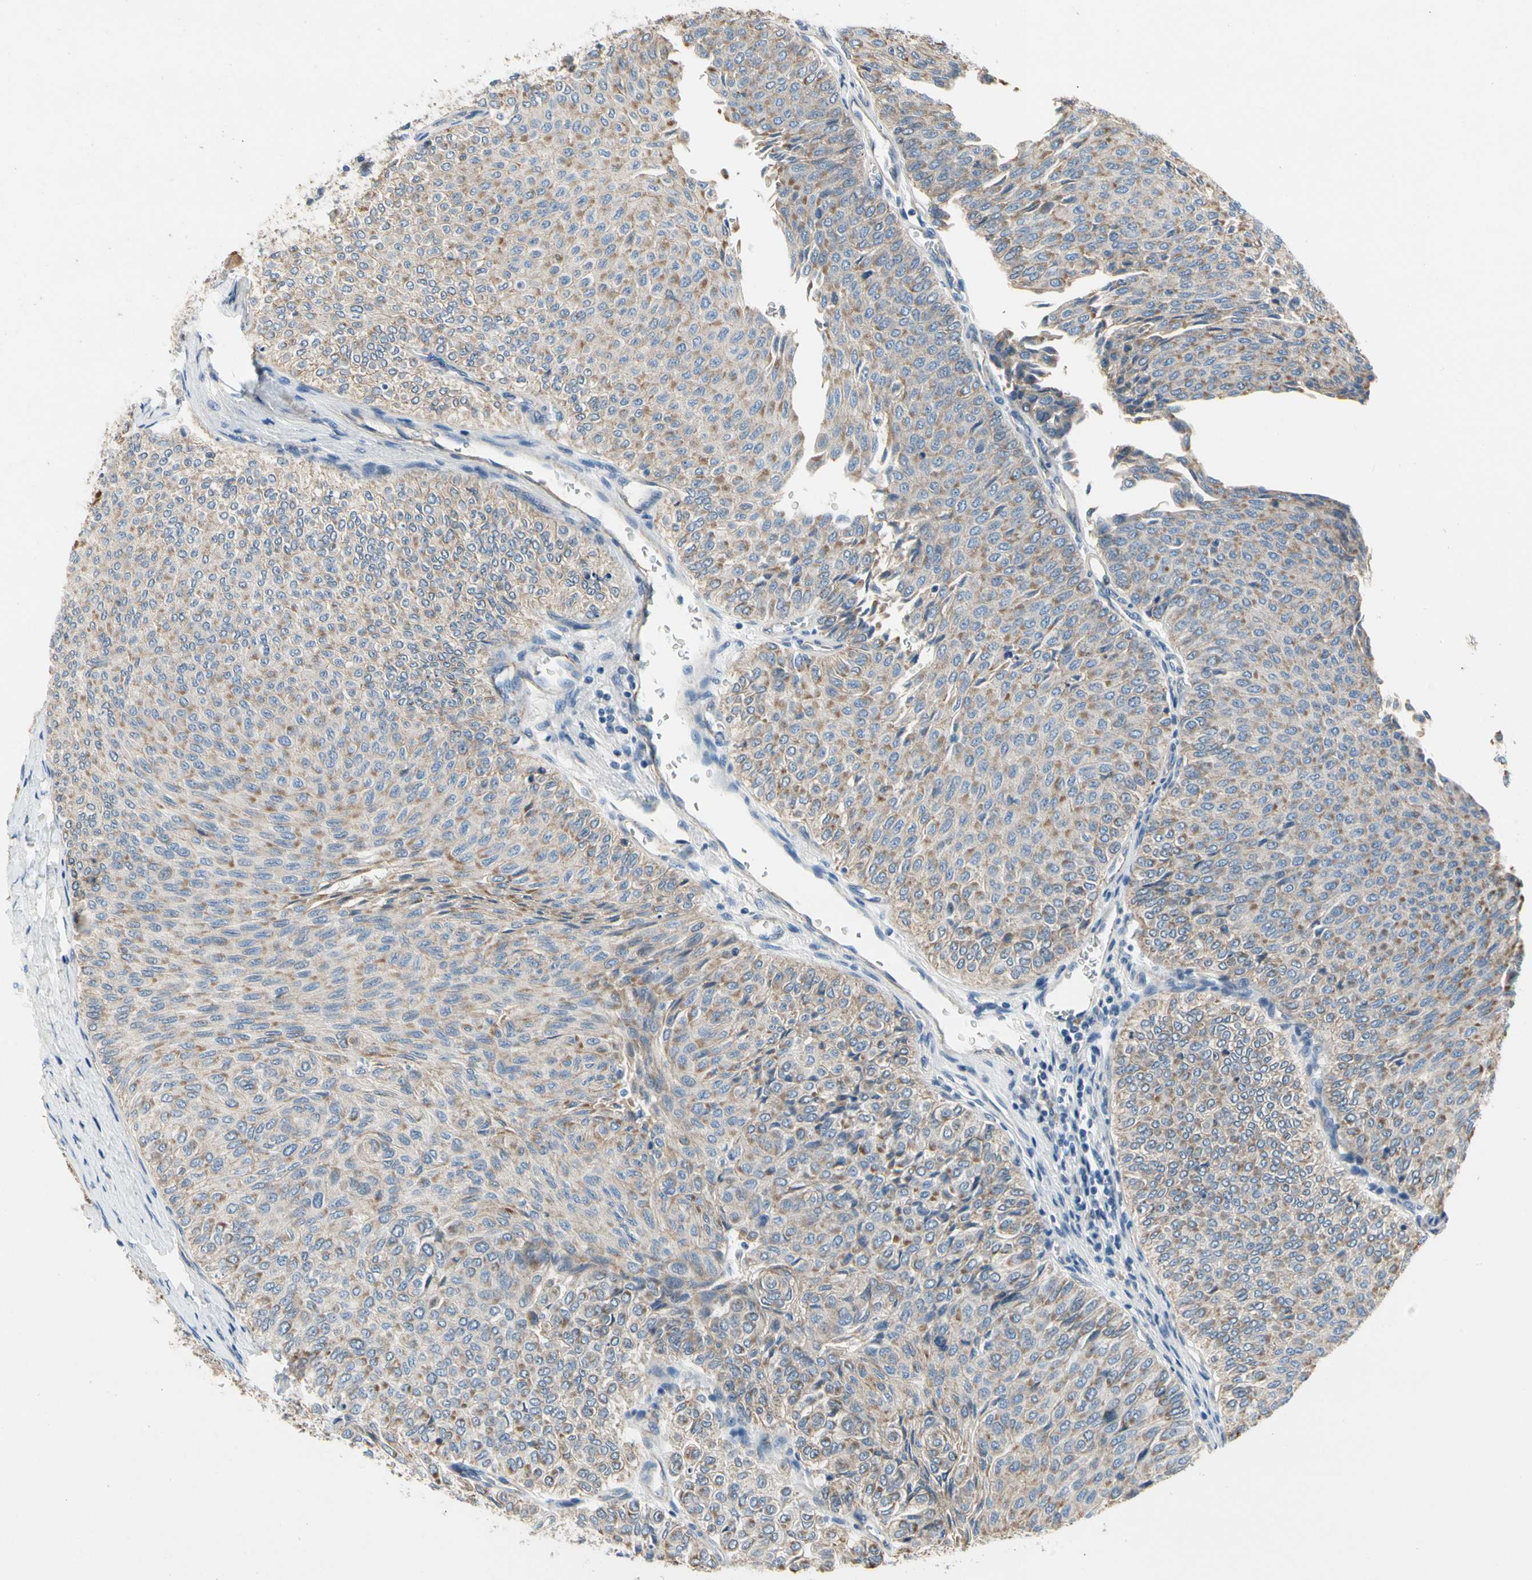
{"staining": {"intensity": "moderate", "quantity": "25%-75%", "location": "cytoplasmic/membranous"}, "tissue": "urothelial cancer", "cell_type": "Tumor cells", "image_type": "cancer", "snomed": [{"axis": "morphology", "description": "Urothelial carcinoma, Low grade"}, {"axis": "topography", "description": "Urinary bladder"}], "caption": "Urothelial carcinoma (low-grade) stained with IHC shows moderate cytoplasmic/membranous positivity in about 25%-75% of tumor cells.", "gene": "LGR6", "patient": {"sex": "male", "age": 78}}